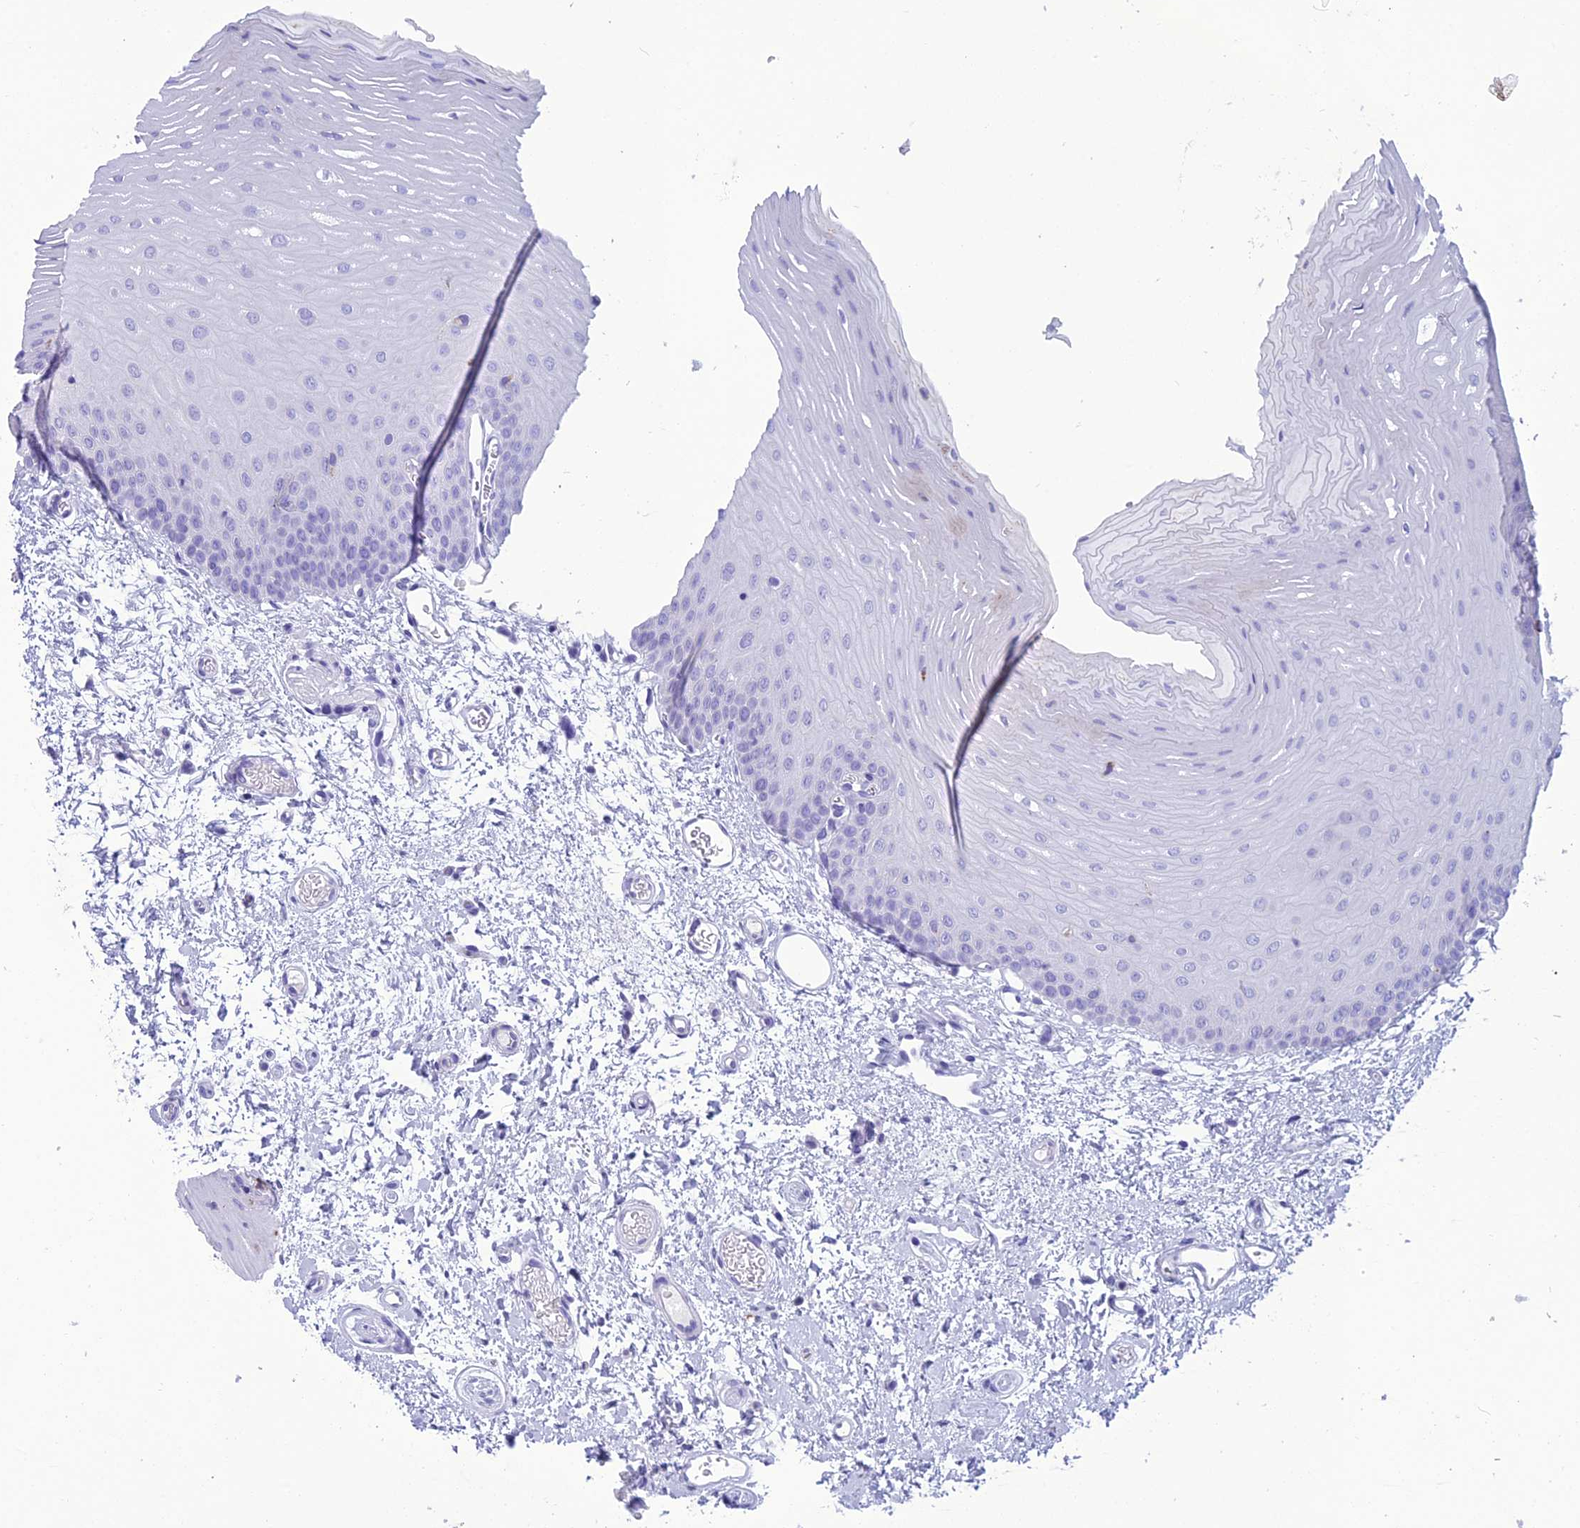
{"staining": {"intensity": "negative", "quantity": "none", "location": "none"}, "tissue": "oral mucosa", "cell_type": "Squamous epithelial cells", "image_type": "normal", "snomed": [{"axis": "morphology", "description": "Normal tissue, NOS"}, {"axis": "topography", "description": "Oral tissue"}], "caption": "Squamous epithelial cells show no significant protein staining in unremarkable oral mucosa. The staining is performed using DAB brown chromogen with nuclei counter-stained in using hematoxylin.", "gene": "TRAM1L1", "patient": {"sex": "female", "age": 70}}